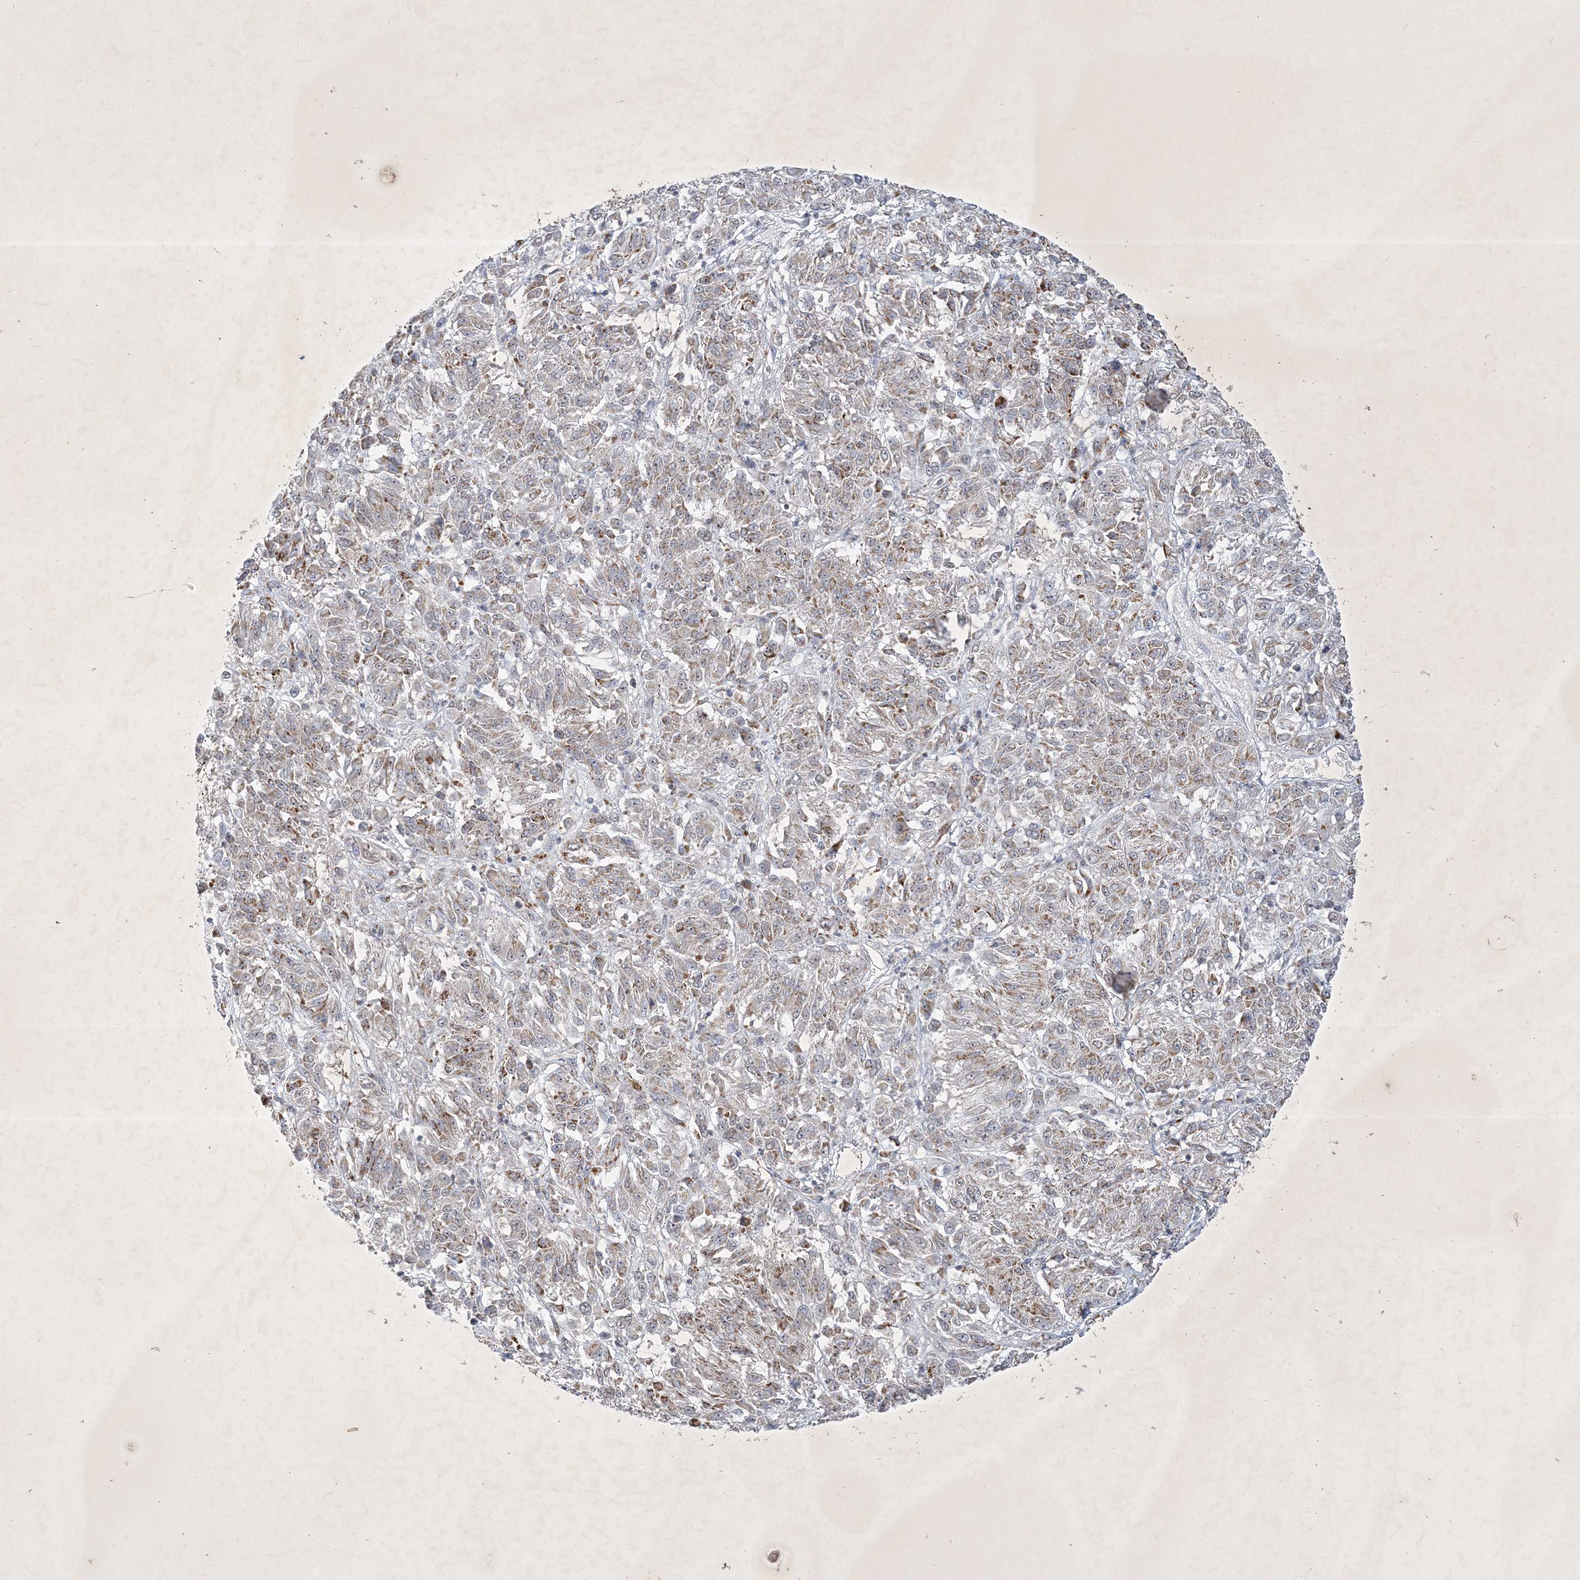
{"staining": {"intensity": "moderate", "quantity": "25%-75%", "location": "cytoplasmic/membranous"}, "tissue": "melanoma", "cell_type": "Tumor cells", "image_type": "cancer", "snomed": [{"axis": "morphology", "description": "Malignant melanoma, Metastatic site"}, {"axis": "topography", "description": "Lung"}], "caption": "Protein staining of malignant melanoma (metastatic site) tissue shows moderate cytoplasmic/membranous expression in approximately 25%-75% of tumor cells.", "gene": "ZBTB9", "patient": {"sex": "male", "age": 64}}